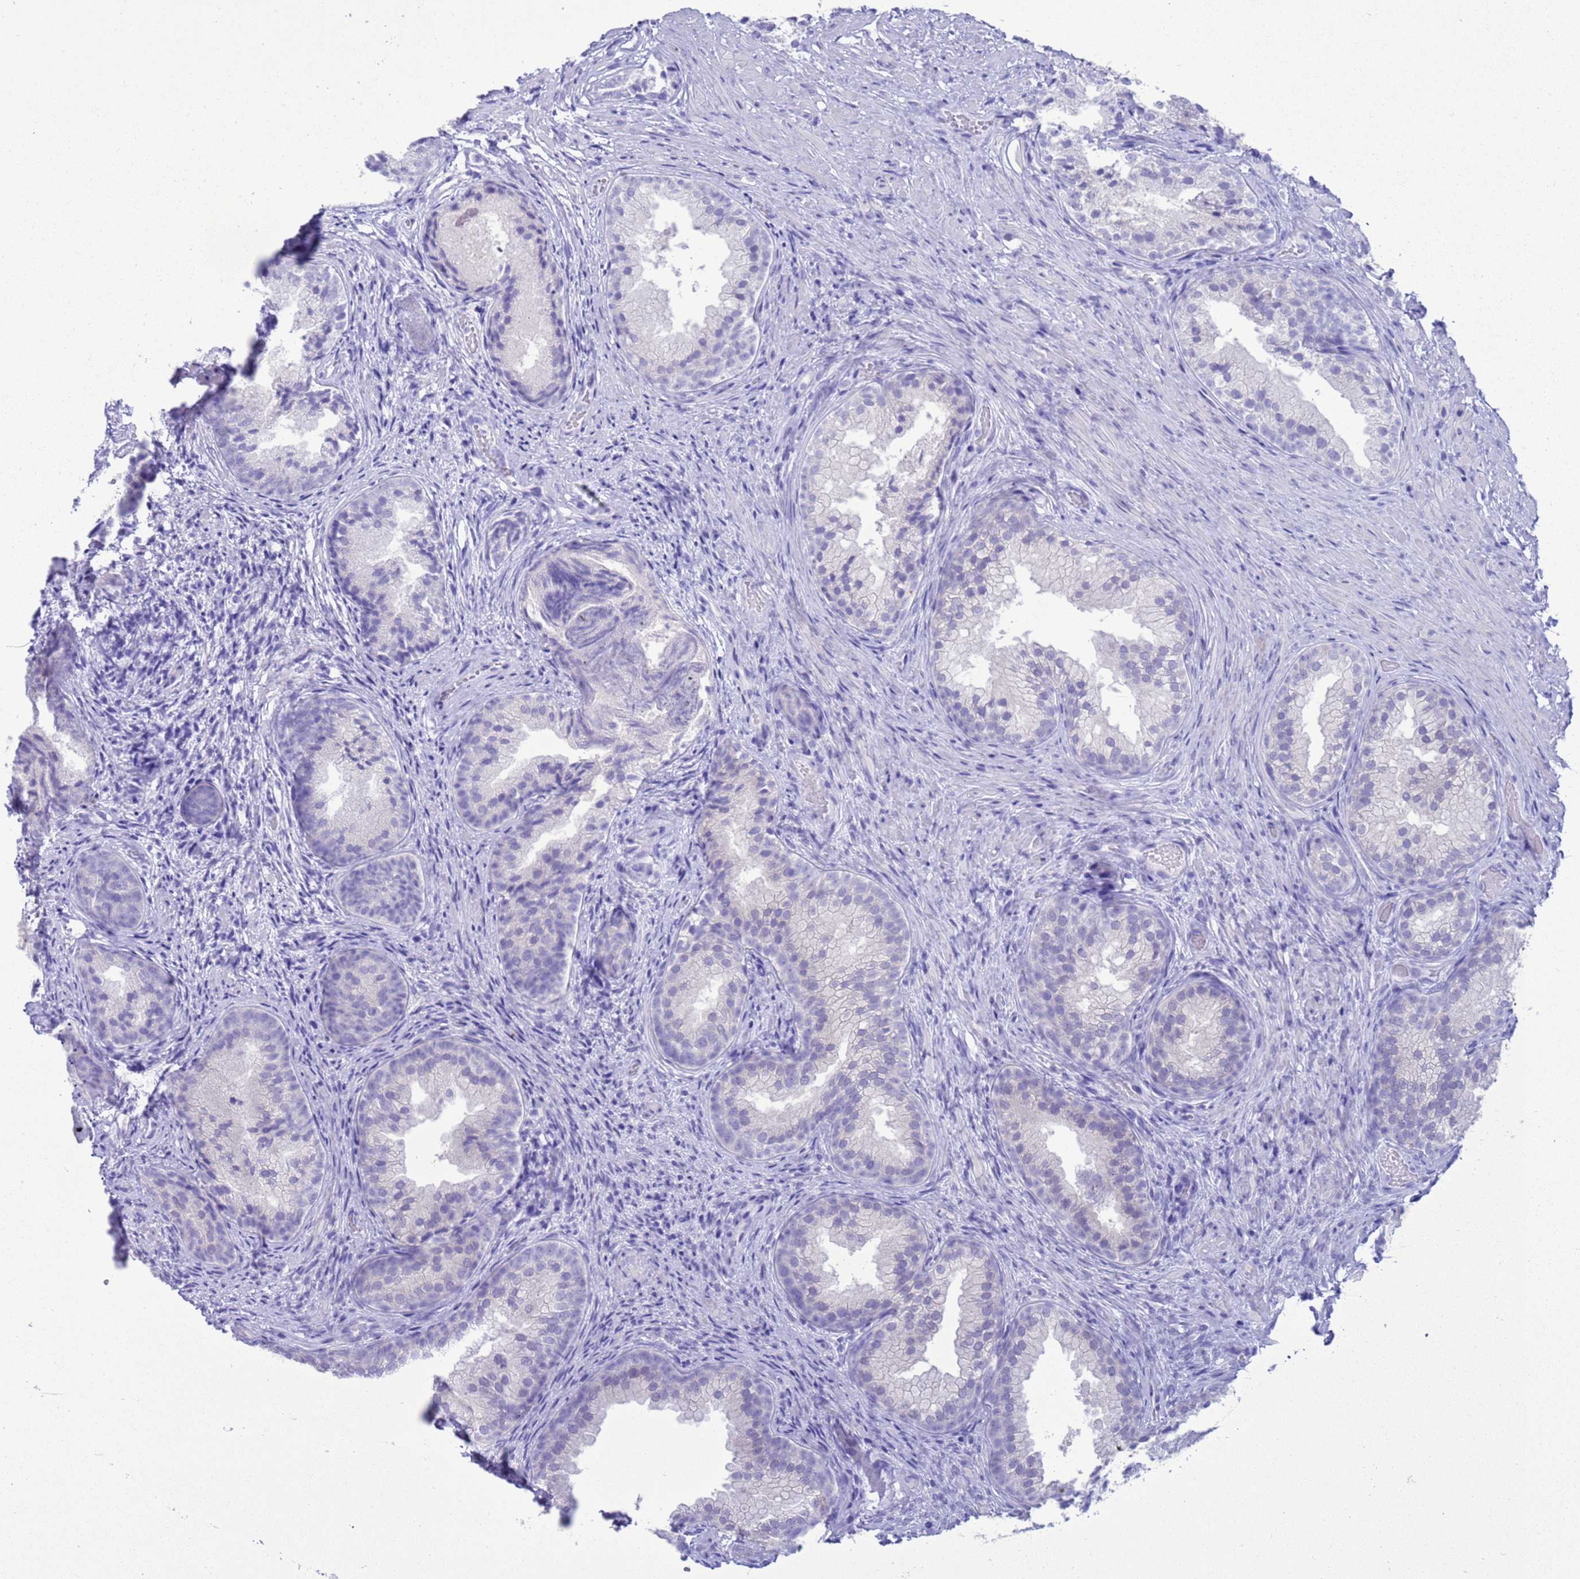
{"staining": {"intensity": "negative", "quantity": "none", "location": "none"}, "tissue": "prostate", "cell_type": "Glandular cells", "image_type": "normal", "snomed": [{"axis": "morphology", "description": "Normal tissue, NOS"}, {"axis": "topography", "description": "Prostate"}], "caption": "Immunohistochemistry image of unremarkable human prostate stained for a protein (brown), which displays no expression in glandular cells. (DAB IHC visualized using brightfield microscopy, high magnification).", "gene": "GSTM1", "patient": {"sex": "male", "age": 76}}